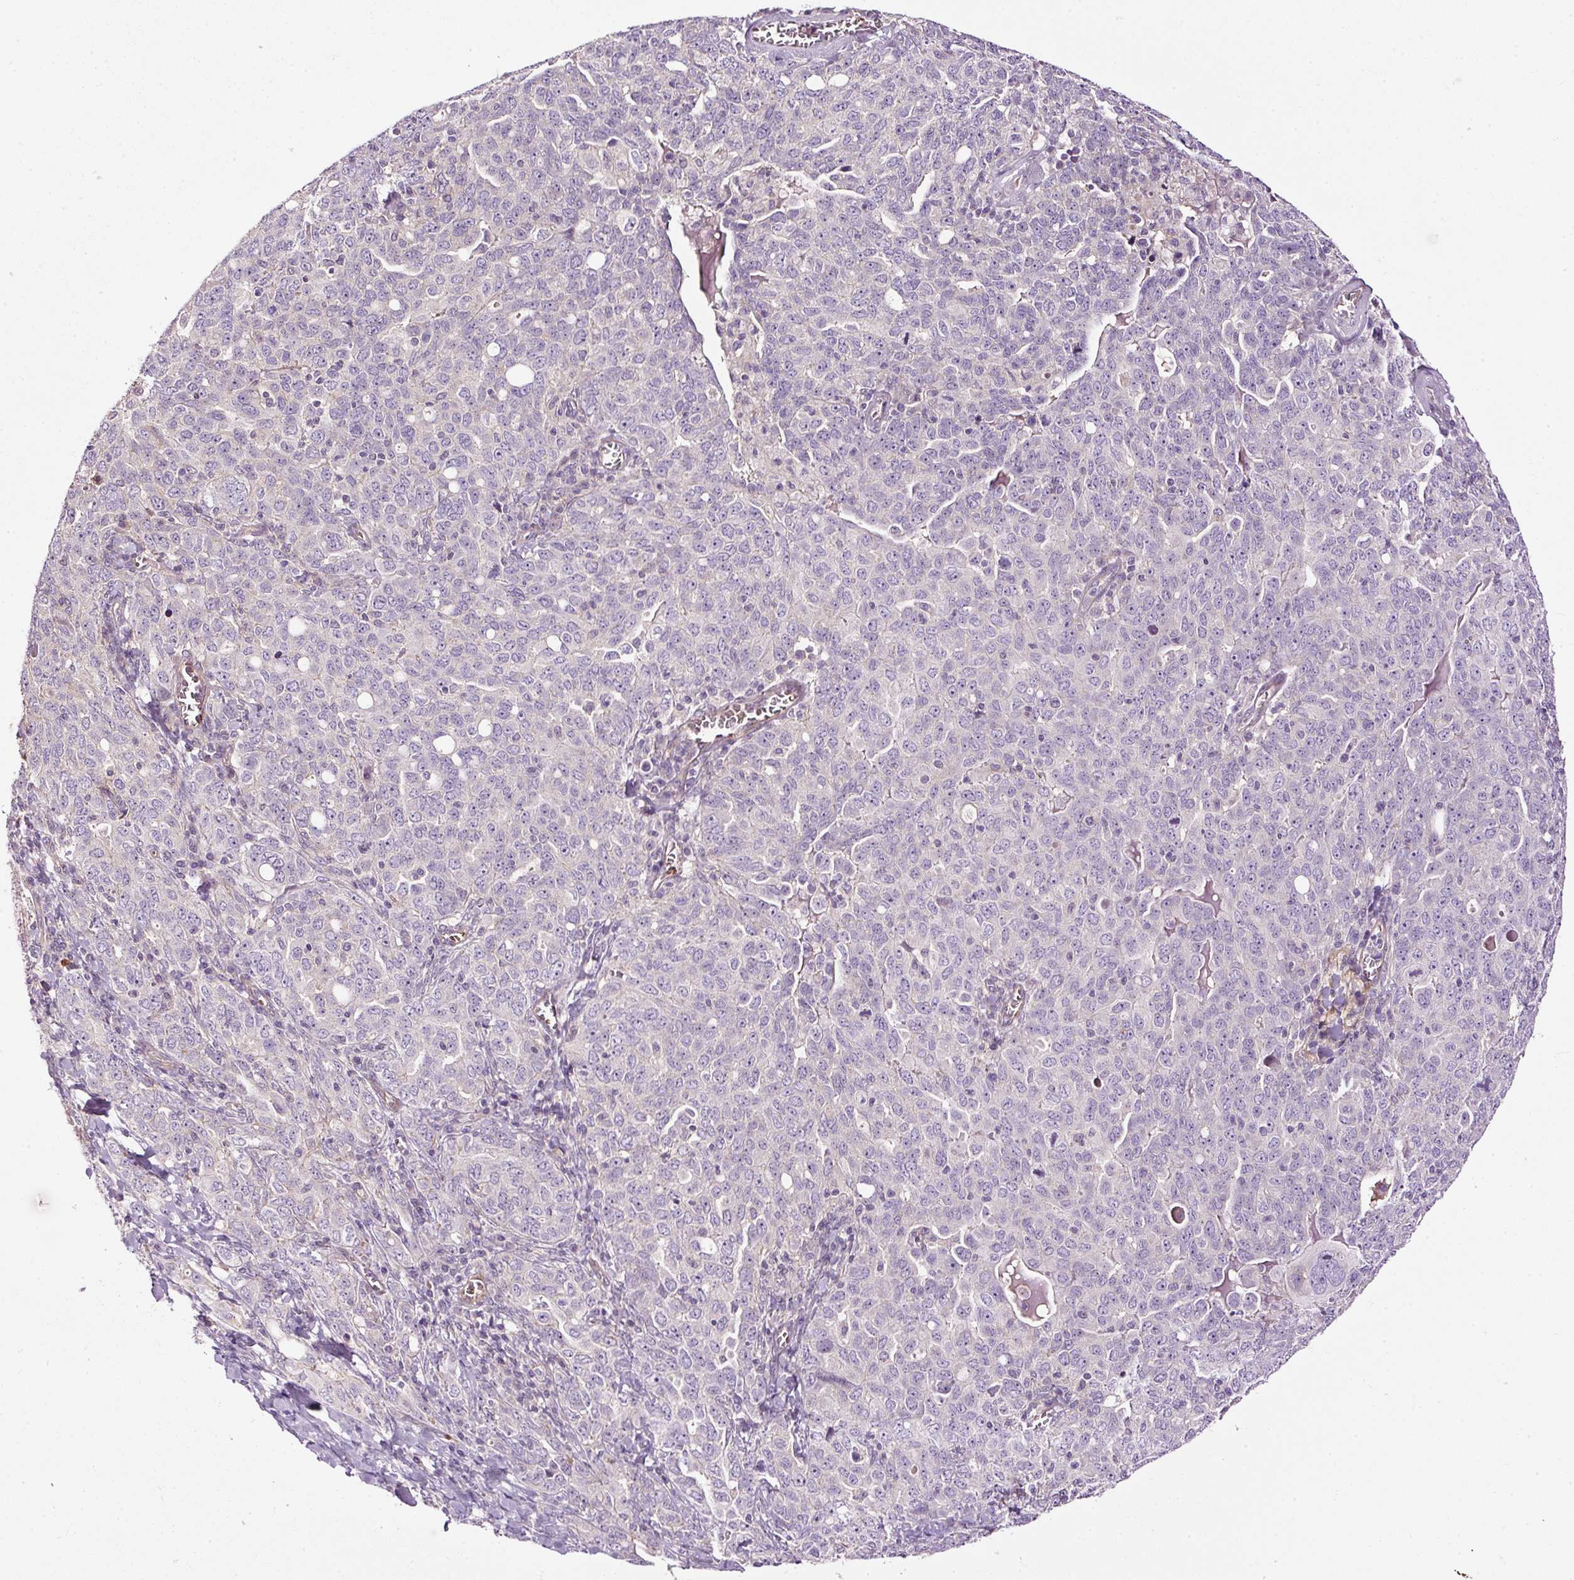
{"staining": {"intensity": "negative", "quantity": "none", "location": "none"}, "tissue": "ovarian cancer", "cell_type": "Tumor cells", "image_type": "cancer", "snomed": [{"axis": "morphology", "description": "Carcinoma, endometroid"}, {"axis": "topography", "description": "Ovary"}], "caption": "The photomicrograph exhibits no staining of tumor cells in ovarian cancer. The staining was performed using DAB to visualize the protein expression in brown, while the nuclei were stained in blue with hematoxylin (Magnification: 20x).", "gene": "USHBP1", "patient": {"sex": "female", "age": 62}}